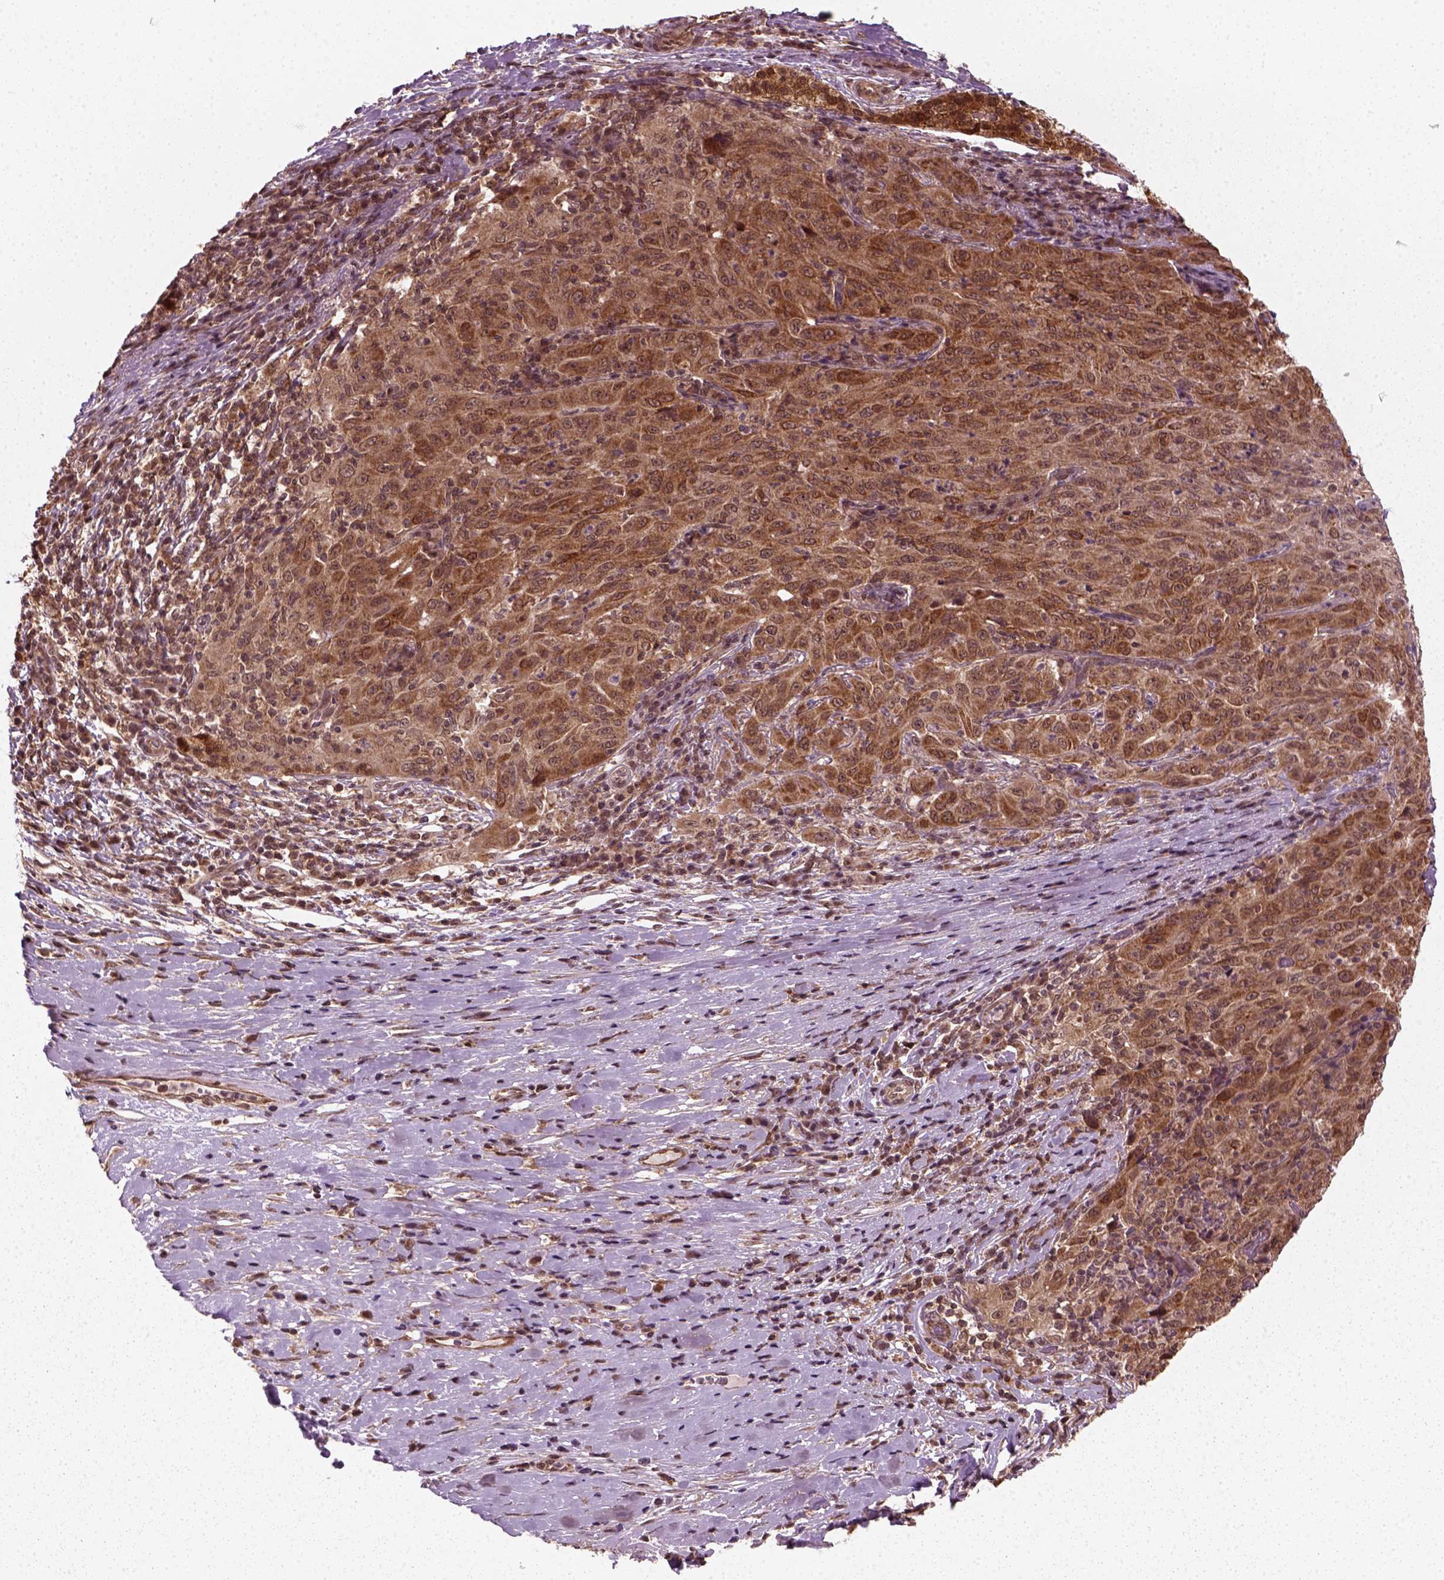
{"staining": {"intensity": "strong", "quantity": ">75%", "location": "cytoplasmic/membranous"}, "tissue": "pancreatic cancer", "cell_type": "Tumor cells", "image_type": "cancer", "snomed": [{"axis": "morphology", "description": "Adenocarcinoma, NOS"}, {"axis": "topography", "description": "Pancreas"}], "caption": "Pancreatic cancer stained with a protein marker displays strong staining in tumor cells.", "gene": "NUDT9", "patient": {"sex": "male", "age": 63}}